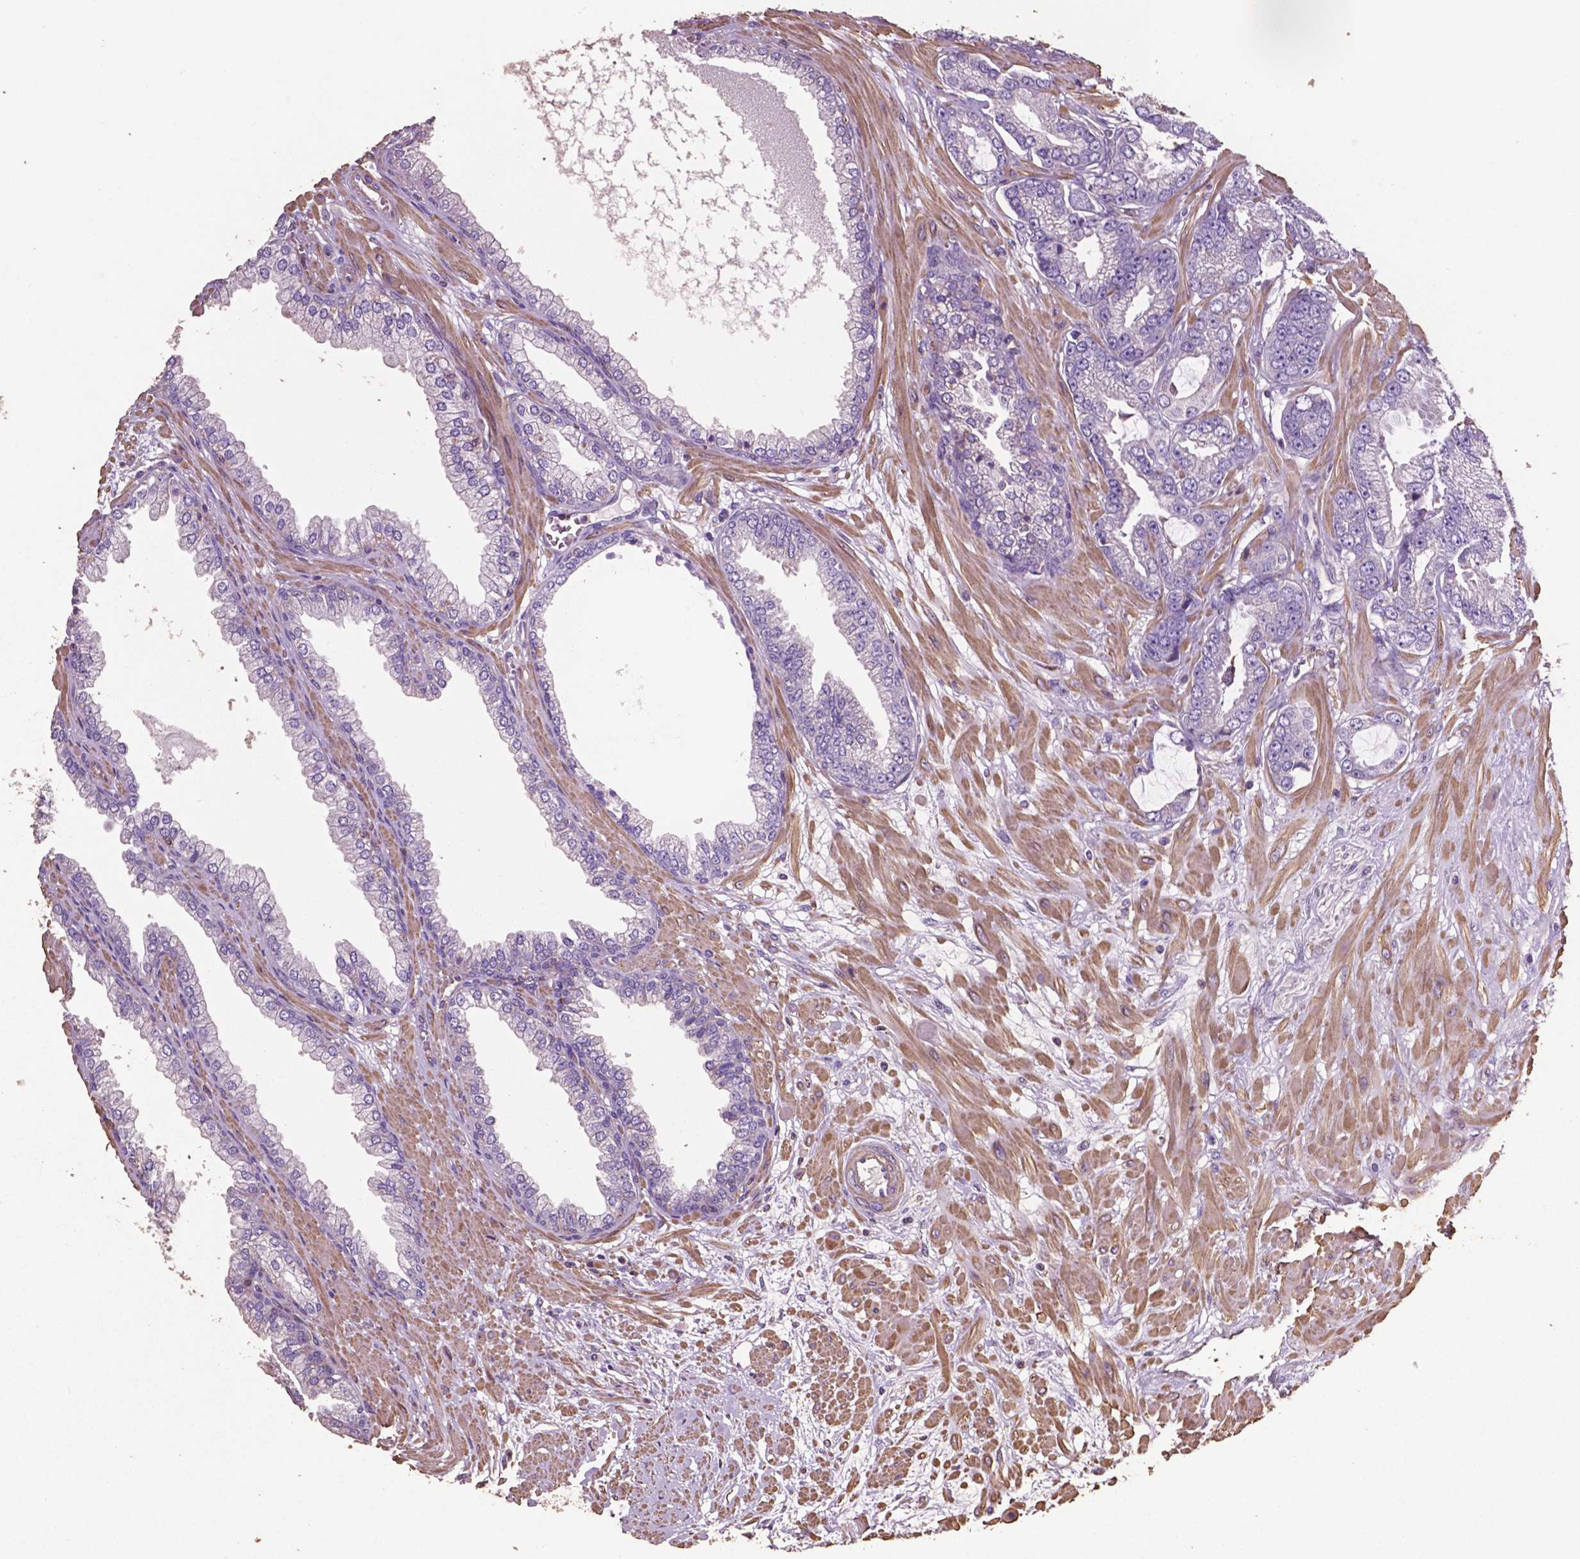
{"staining": {"intensity": "negative", "quantity": "none", "location": "none"}, "tissue": "prostate cancer", "cell_type": "Tumor cells", "image_type": "cancer", "snomed": [{"axis": "morphology", "description": "Adenocarcinoma, Low grade"}, {"axis": "topography", "description": "Prostate"}], "caption": "Histopathology image shows no protein expression in tumor cells of prostate low-grade adenocarcinoma tissue.", "gene": "COMMD4", "patient": {"sex": "male", "age": 64}}